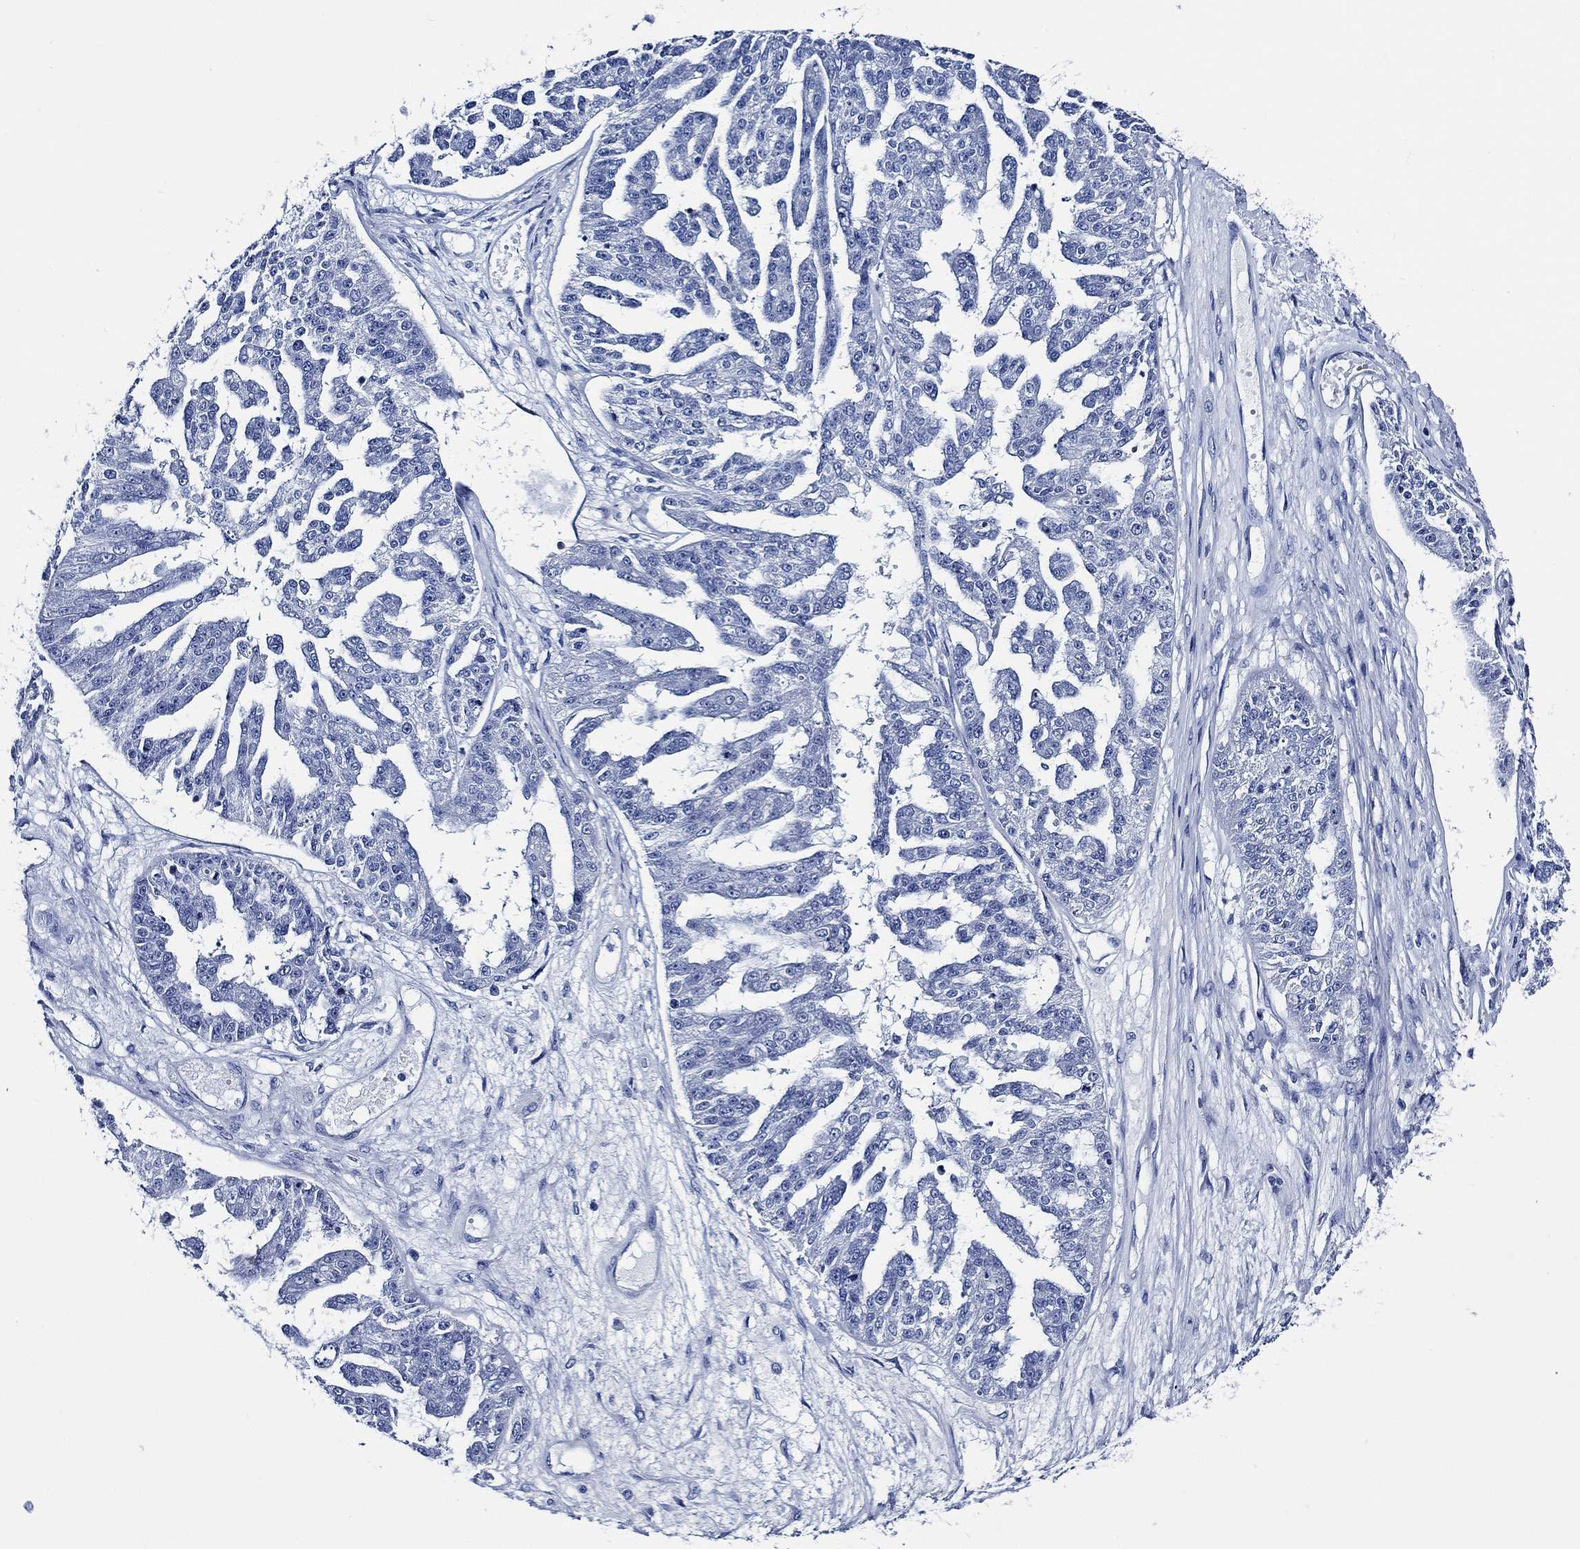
{"staining": {"intensity": "negative", "quantity": "none", "location": "none"}, "tissue": "ovarian cancer", "cell_type": "Tumor cells", "image_type": "cancer", "snomed": [{"axis": "morphology", "description": "Cystadenocarcinoma, serous, NOS"}, {"axis": "topography", "description": "Ovary"}], "caption": "High magnification brightfield microscopy of serous cystadenocarcinoma (ovarian) stained with DAB (3,3'-diaminobenzidine) (brown) and counterstained with hematoxylin (blue): tumor cells show no significant staining.", "gene": "WDR62", "patient": {"sex": "female", "age": 58}}